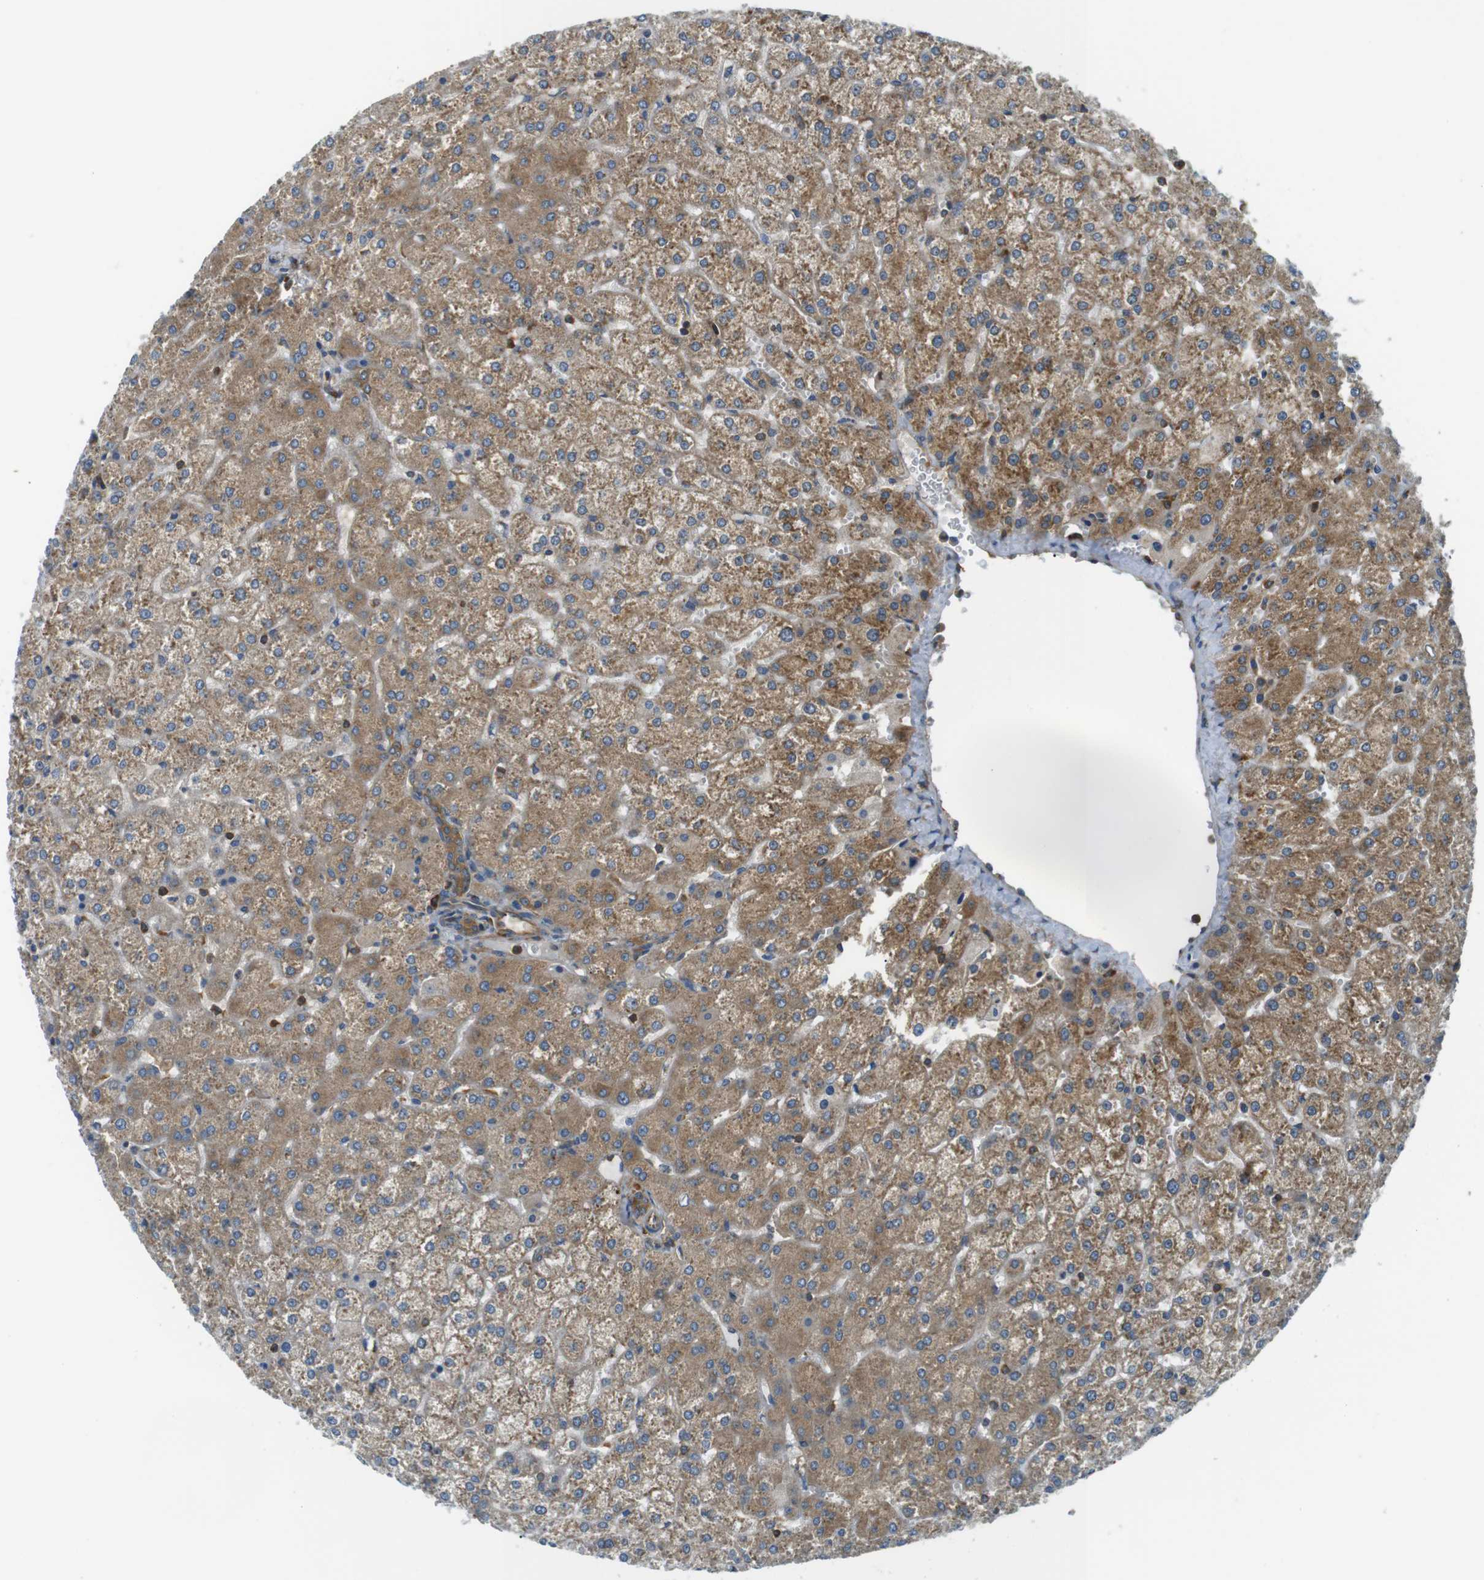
{"staining": {"intensity": "moderate", "quantity": ">75%", "location": "cytoplasmic/membranous"}, "tissue": "liver", "cell_type": "Cholangiocytes", "image_type": "normal", "snomed": [{"axis": "morphology", "description": "Normal tissue, NOS"}, {"axis": "topography", "description": "Liver"}], "caption": "Protein analysis of benign liver shows moderate cytoplasmic/membranous expression in about >75% of cholangiocytes. (DAB (3,3'-diaminobenzidine) IHC with brightfield microscopy, high magnification).", "gene": "TSC1", "patient": {"sex": "female", "age": 32}}